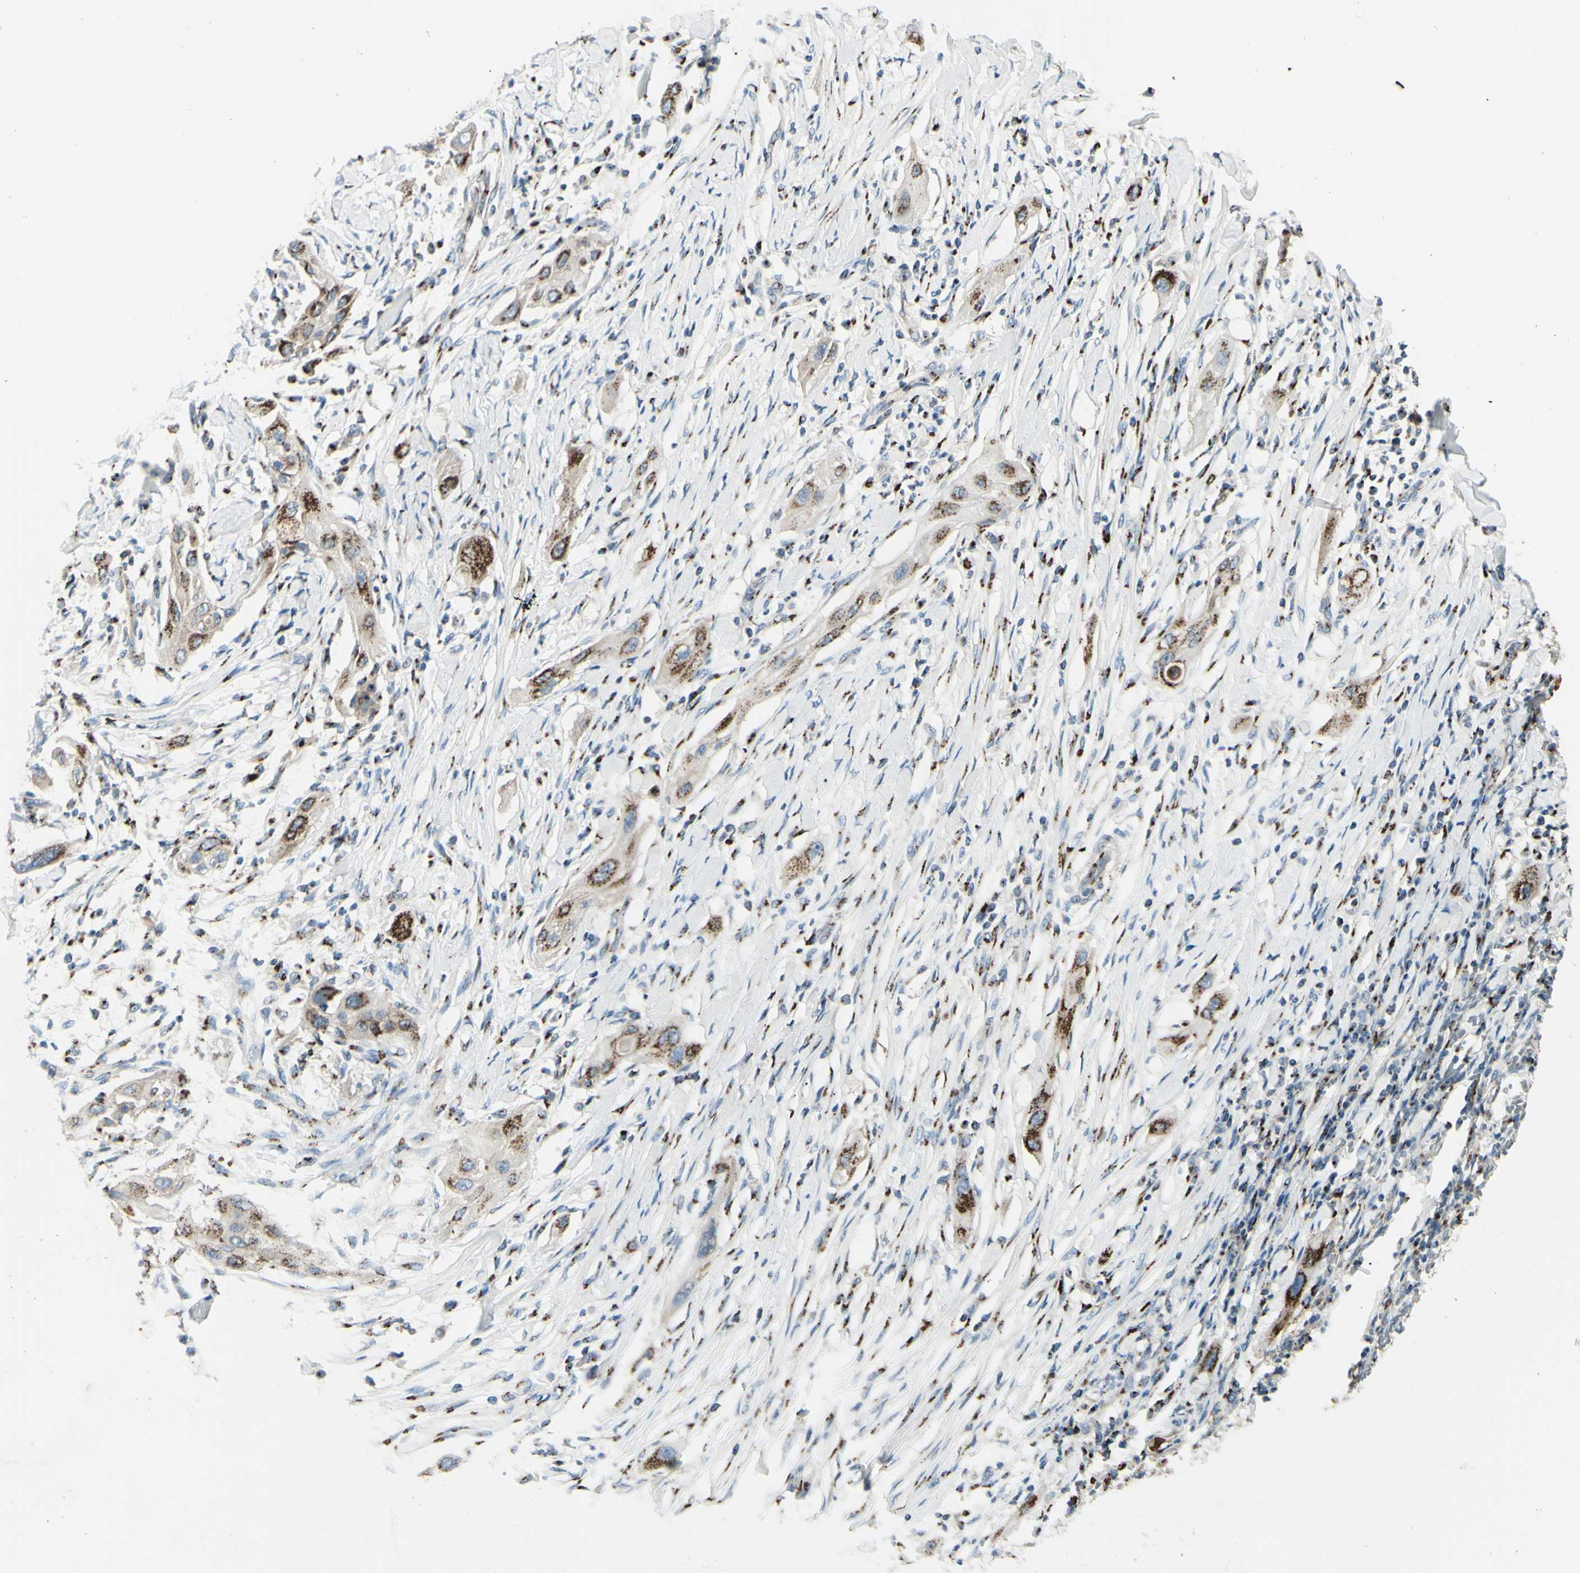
{"staining": {"intensity": "strong", "quantity": ">75%", "location": "cytoplasmic/membranous"}, "tissue": "lung cancer", "cell_type": "Tumor cells", "image_type": "cancer", "snomed": [{"axis": "morphology", "description": "Squamous cell carcinoma, NOS"}, {"axis": "topography", "description": "Lung"}], "caption": "Immunohistochemistry (IHC) image of neoplastic tissue: squamous cell carcinoma (lung) stained using immunohistochemistry (IHC) displays high levels of strong protein expression localized specifically in the cytoplasmic/membranous of tumor cells, appearing as a cytoplasmic/membranous brown color.", "gene": "B4GALT1", "patient": {"sex": "female", "age": 47}}